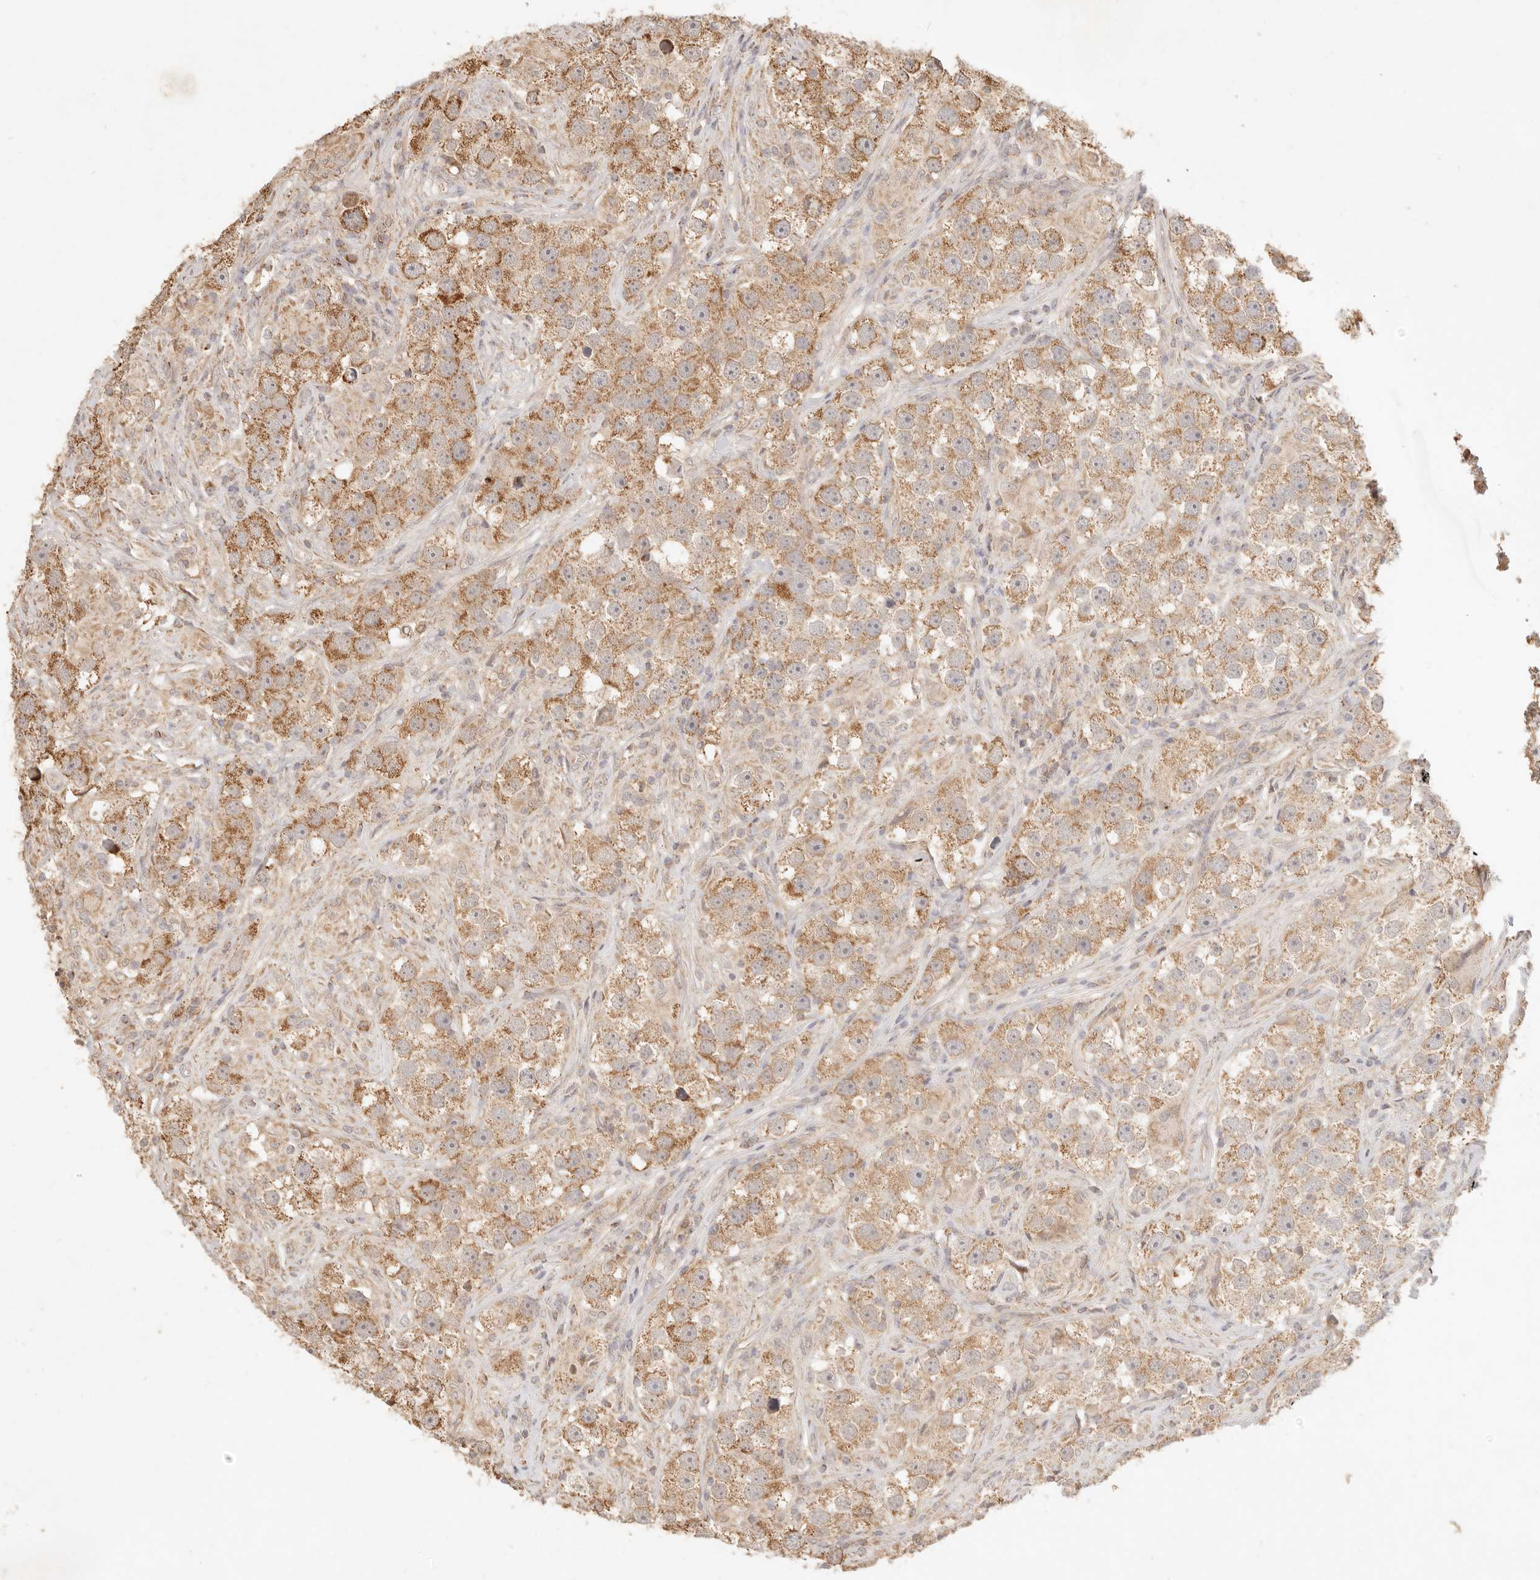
{"staining": {"intensity": "moderate", "quantity": ">75%", "location": "cytoplasmic/membranous"}, "tissue": "testis cancer", "cell_type": "Tumor cells", "image_type": "cancer", "snomed": [{"axis": "morphology", "description": "Seminoma, NOS"}, {"axis": "topography", "description": "Testis"}], "caption": "Immunohistochemical staining of human testis cancer (seminoma) reveals moderate cytoplasmic/membranous protein expression in about >75% of tumor cells. The staining was performed using DAB (3,3'-diaminobenzidine) to visualize the protein expression in brown, while the nuclei were stained in blue with hematoxylin (Magnification: 20x).", "gene": "CPLANE2", "patient": {"sex": "male", "age": 49}}